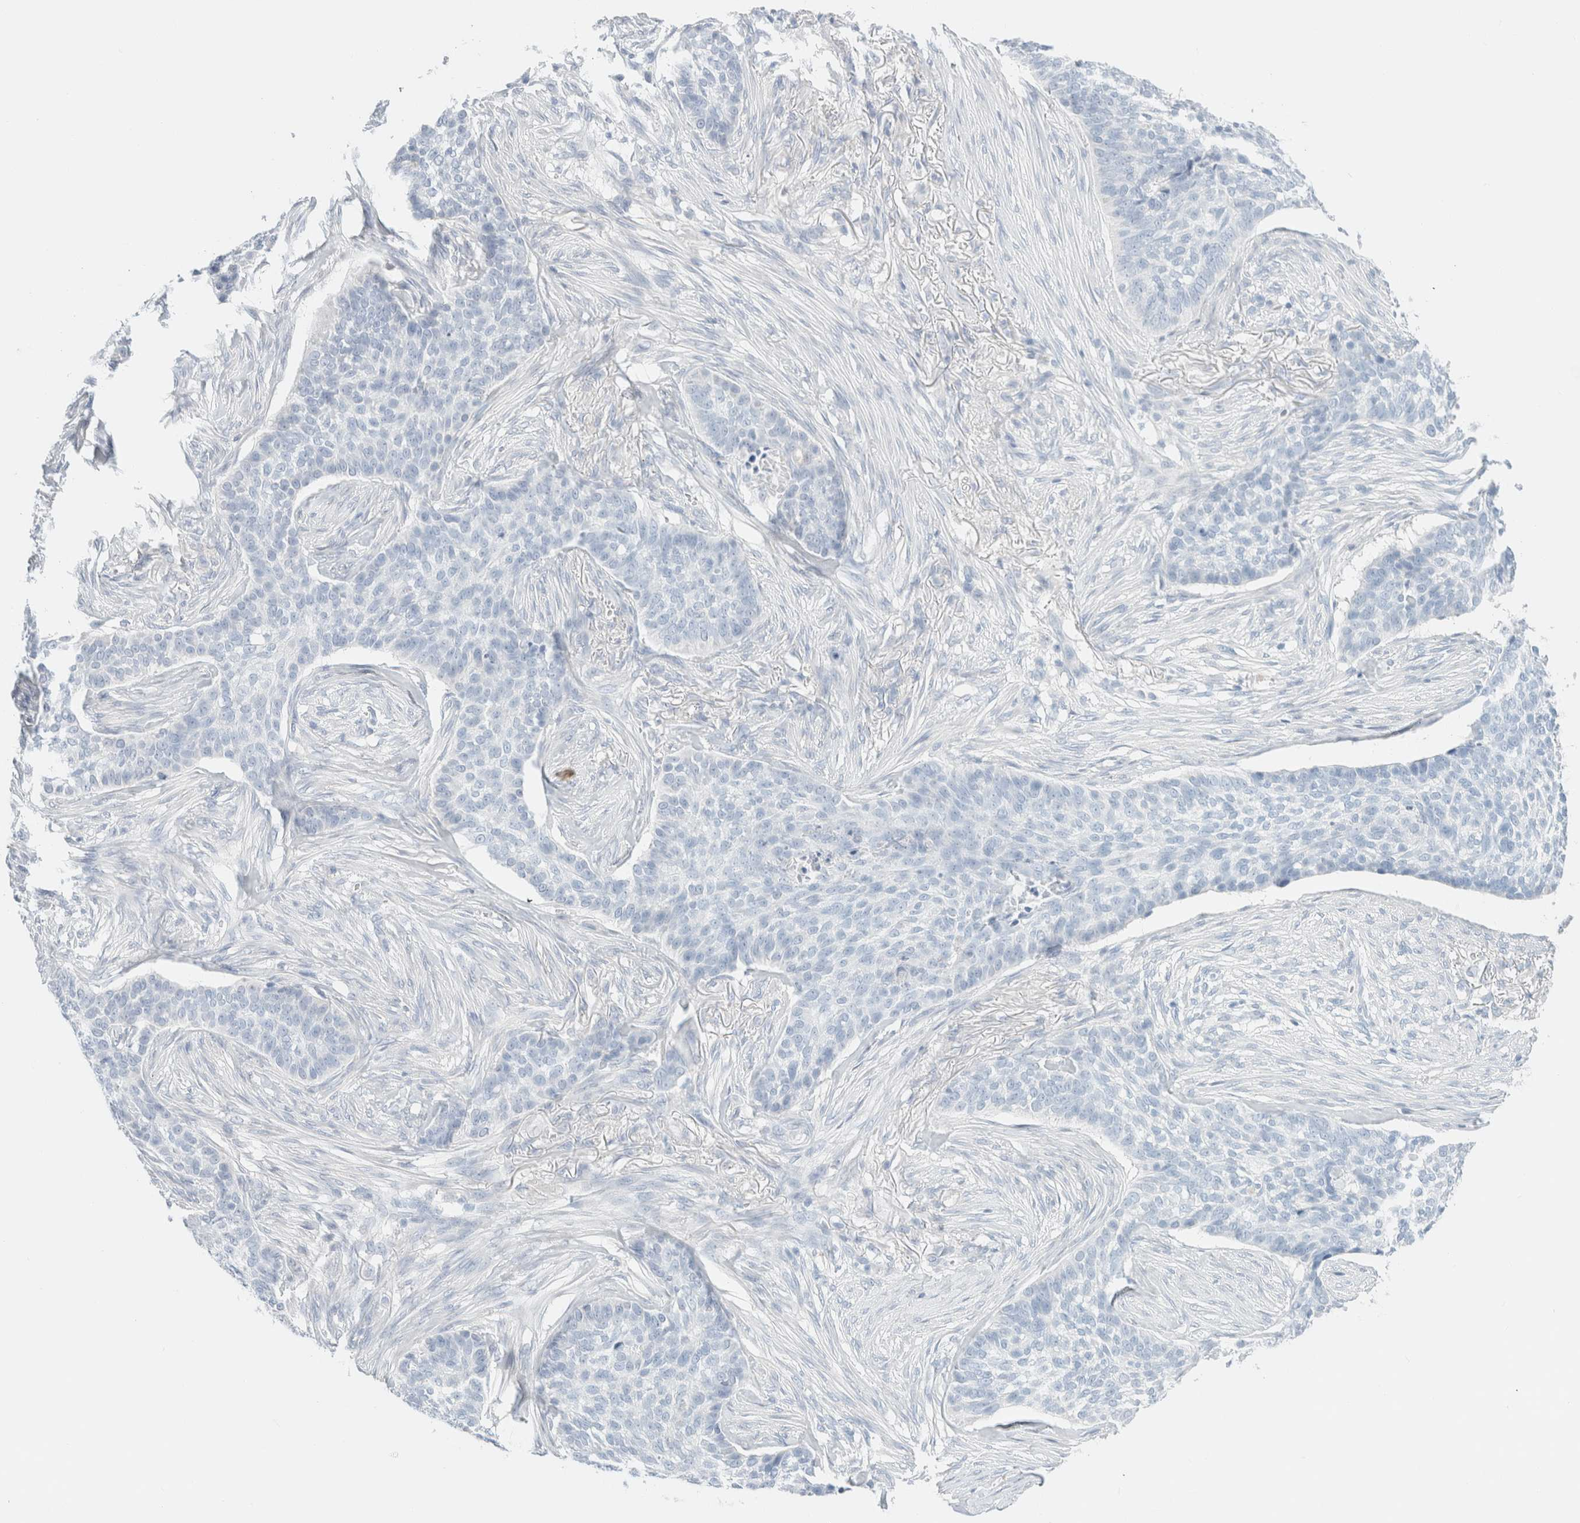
{"staining": {"intensity": "negative", "quantity": "none", "location": "none"}, "tissue": "skin cancer", "cell_type": "Tumor cells", "image_type": "cancer", "snomed": [{"axis": "morphology", "description": "Basal cell carcinoma"}, {"axis": "topography", "description": "Skin"}], "caption": "High magnification brightfield microscopy of skin basal cell carcinoma stained with DAB (3,3'-diaminobenzidine) (brown) and counterstained with hematoxylin (blue): tumor cells show no significant positivity.", "gene": "CPQ", "patient": {"sex": "male", "age": 85}}